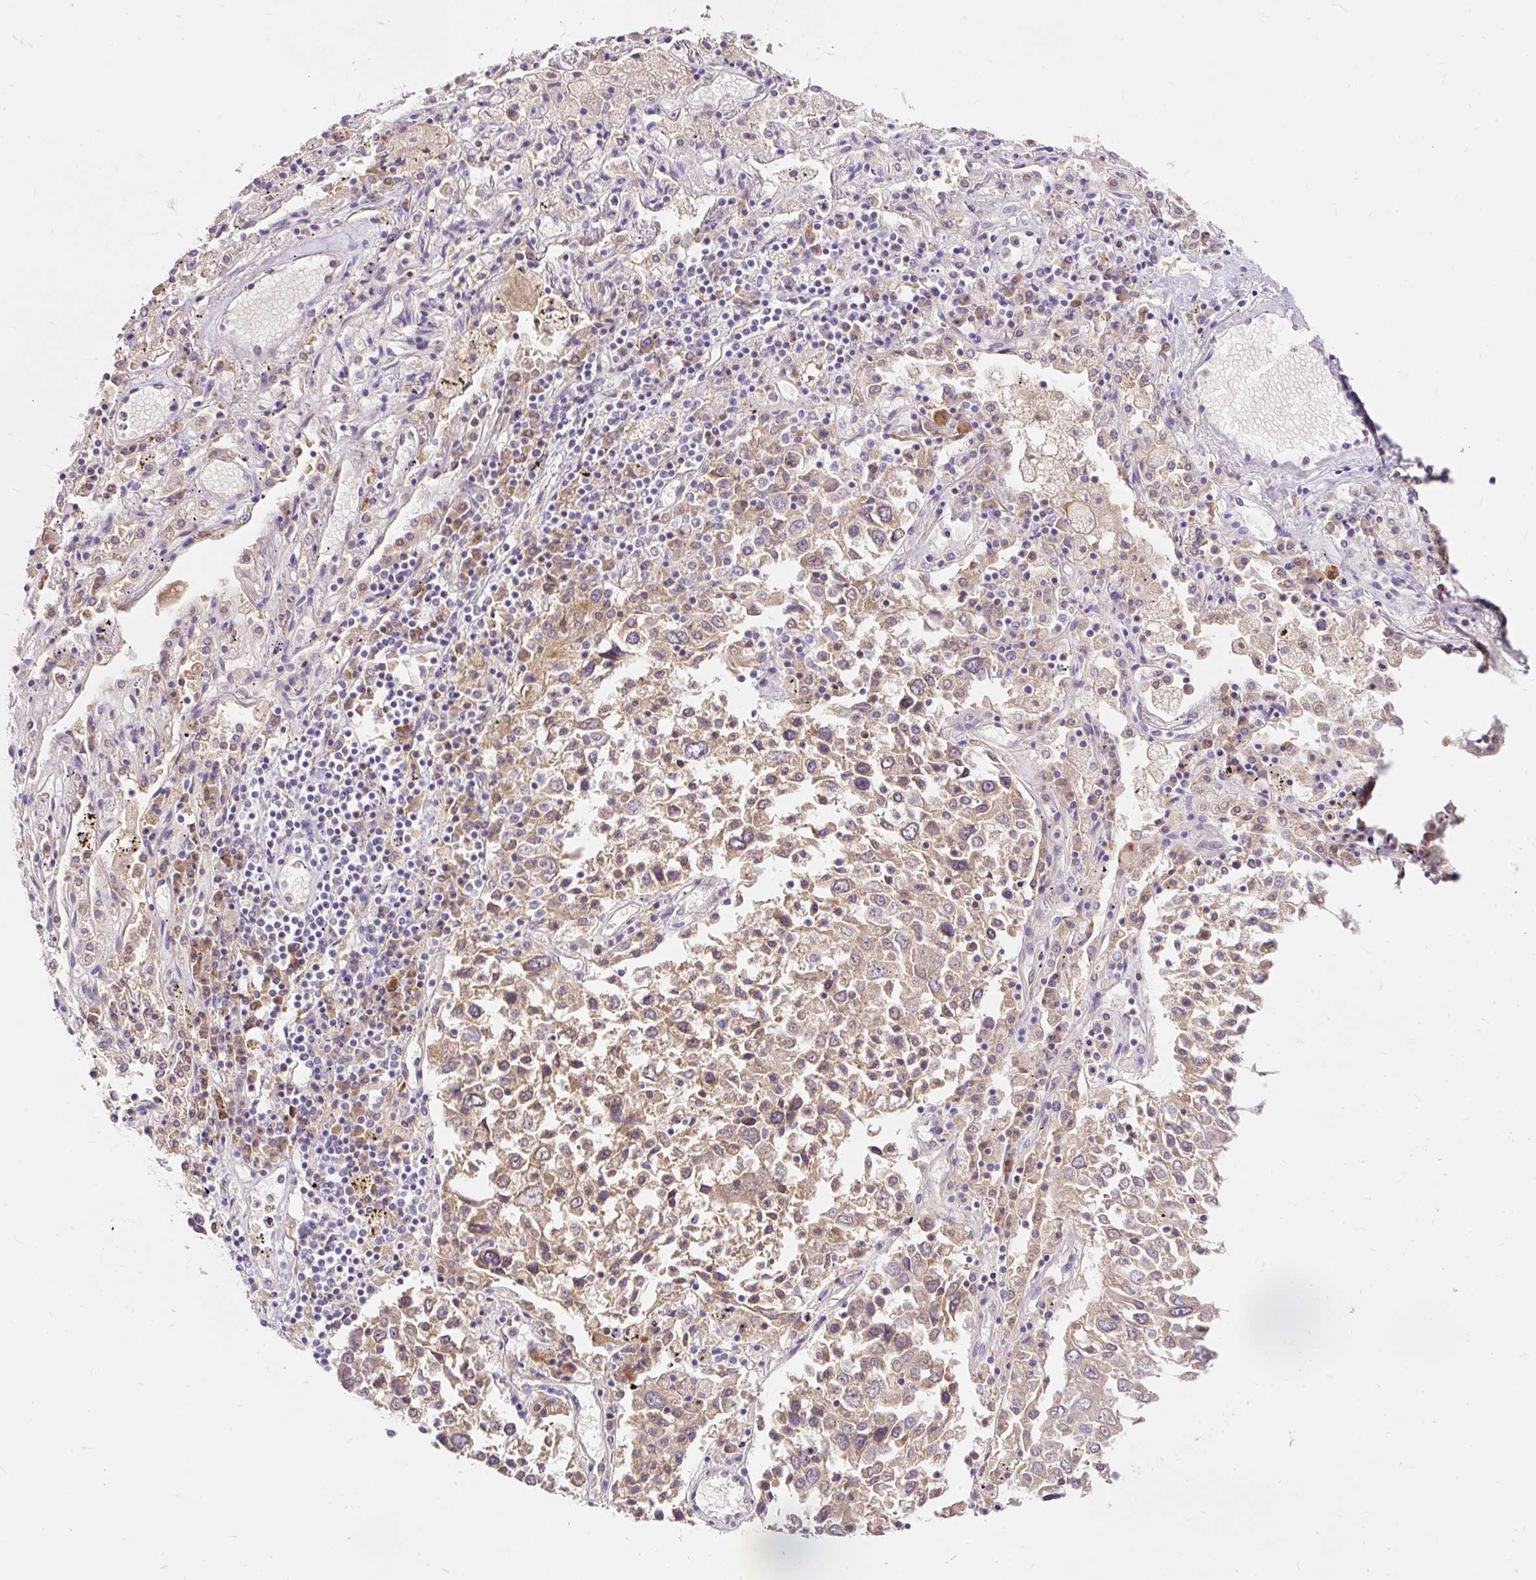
{"staining": {"intensity": "weak", "quantity": ">75%", "location": "cytoplasmic/membranous"}, "tissue": "lung cancer", "cell_type": "Tumor cells", "image_type": "cancer", "snomed": [{"axis": "morphology", "description": "Squamous cell carcinoma, NOS"}, {"axis": "topography", "description": "Lung"}], "caption": "Immunohistochemistry (DAB (3,3'-diaminobenzidine)) staining of human lung squamous cell carcinoma shows weak cytoplasmic/membranous protein expression in about >75% of tumor cells.", "gene": "SEC63", "patient": {"sex": "male", "age": 65}}